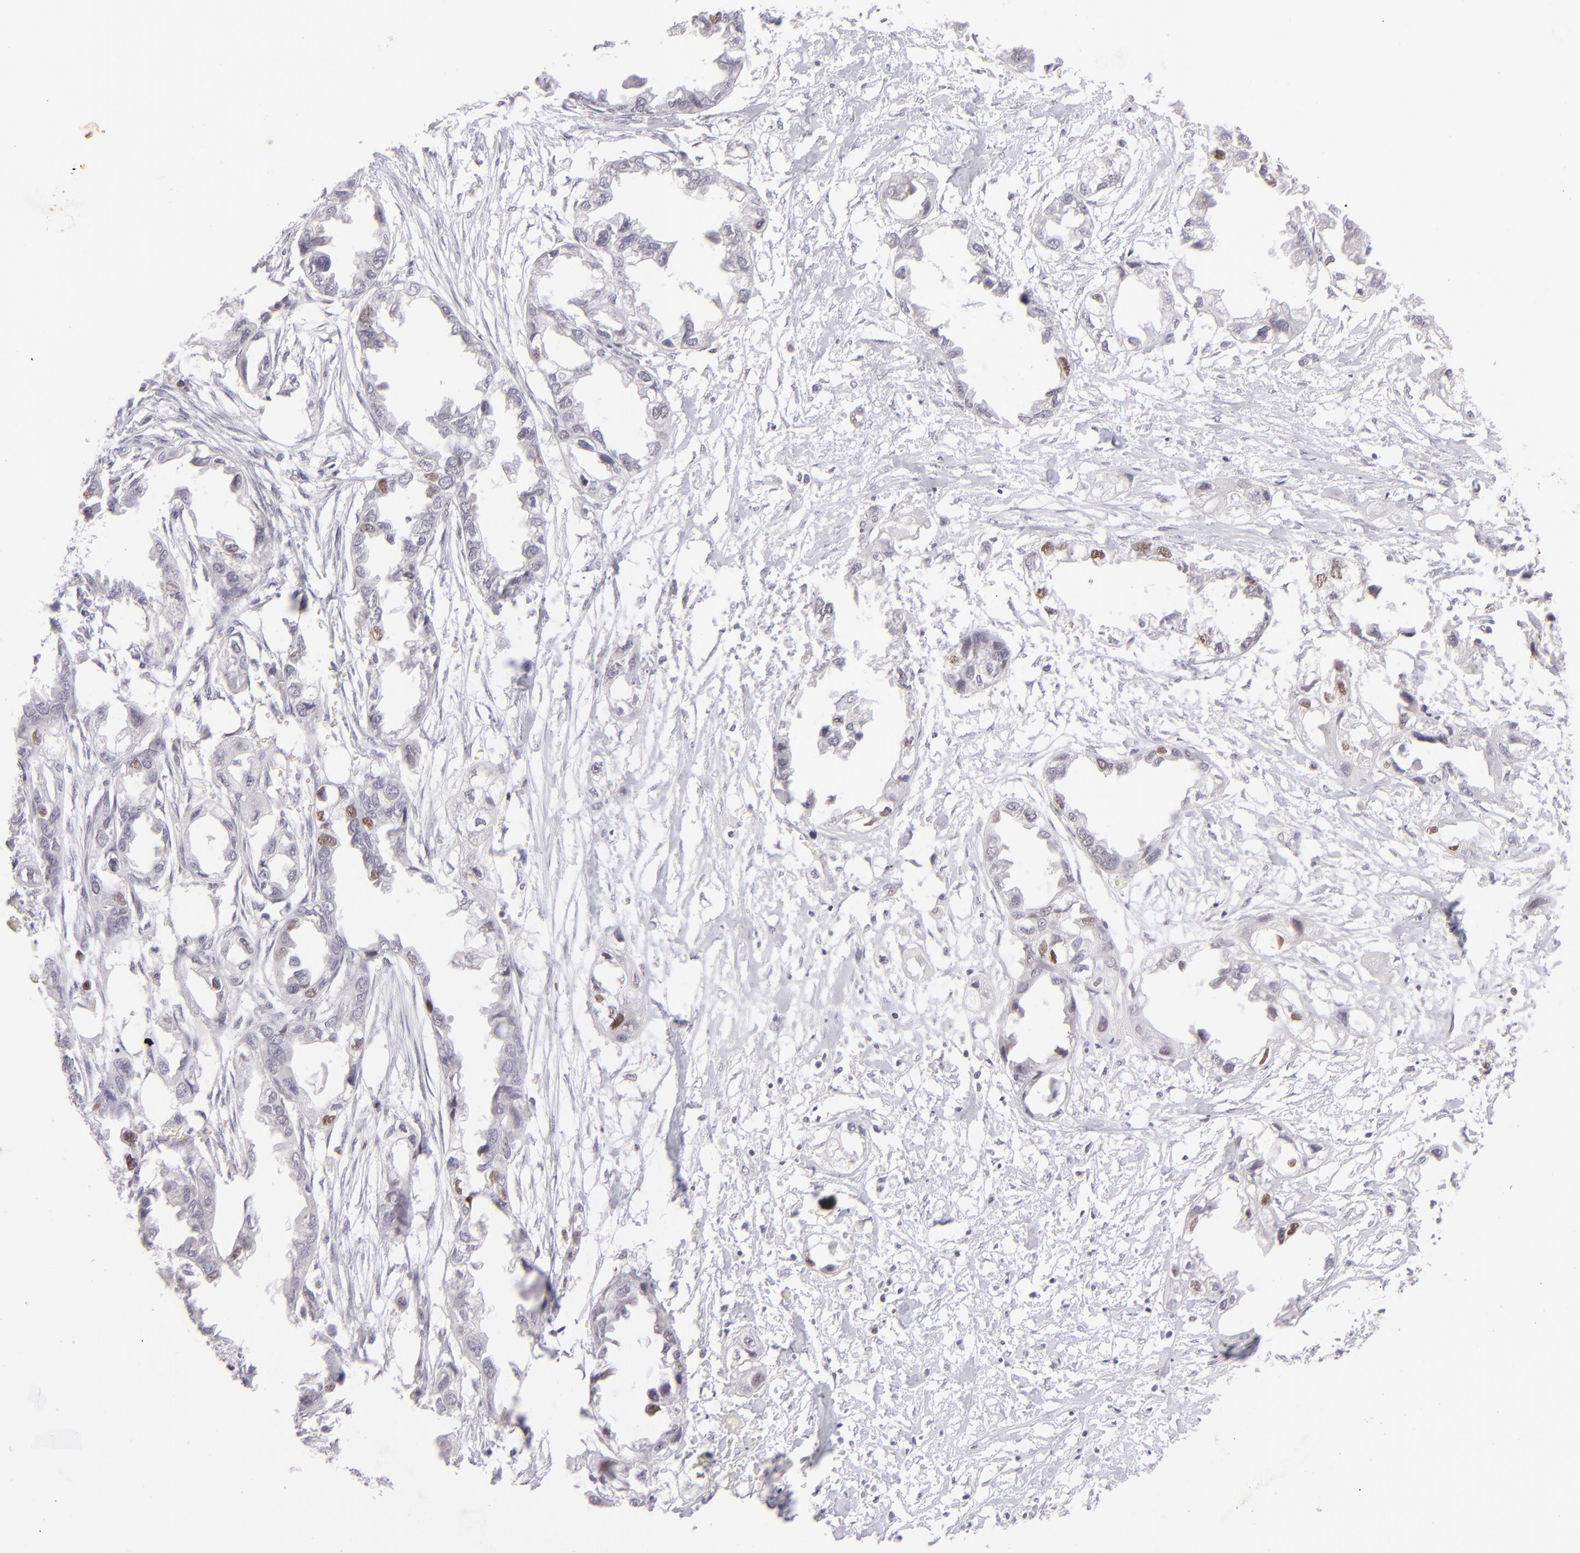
{"staining": {"intensity": "moderate", "quantity": "<25%", "location": "nuclear"}, "tissue": "endometrial cancer", "cell_type": "Tumor cells", "image_type": "cancer", "snomed": [{"axis": "morphology", "description": "Adenocarcinoma, NOS"}, {"axis": "topography", "description": "Endometrium"}], "caption": "There is low levels of moderate nuclear positivity in tumor cells of adenocarcinoma (endometrial), as demonstrated by immunohistochemical staining (brown color).", "gene": "POU2F1", "patient": {"sex": "female", "age": 67}}